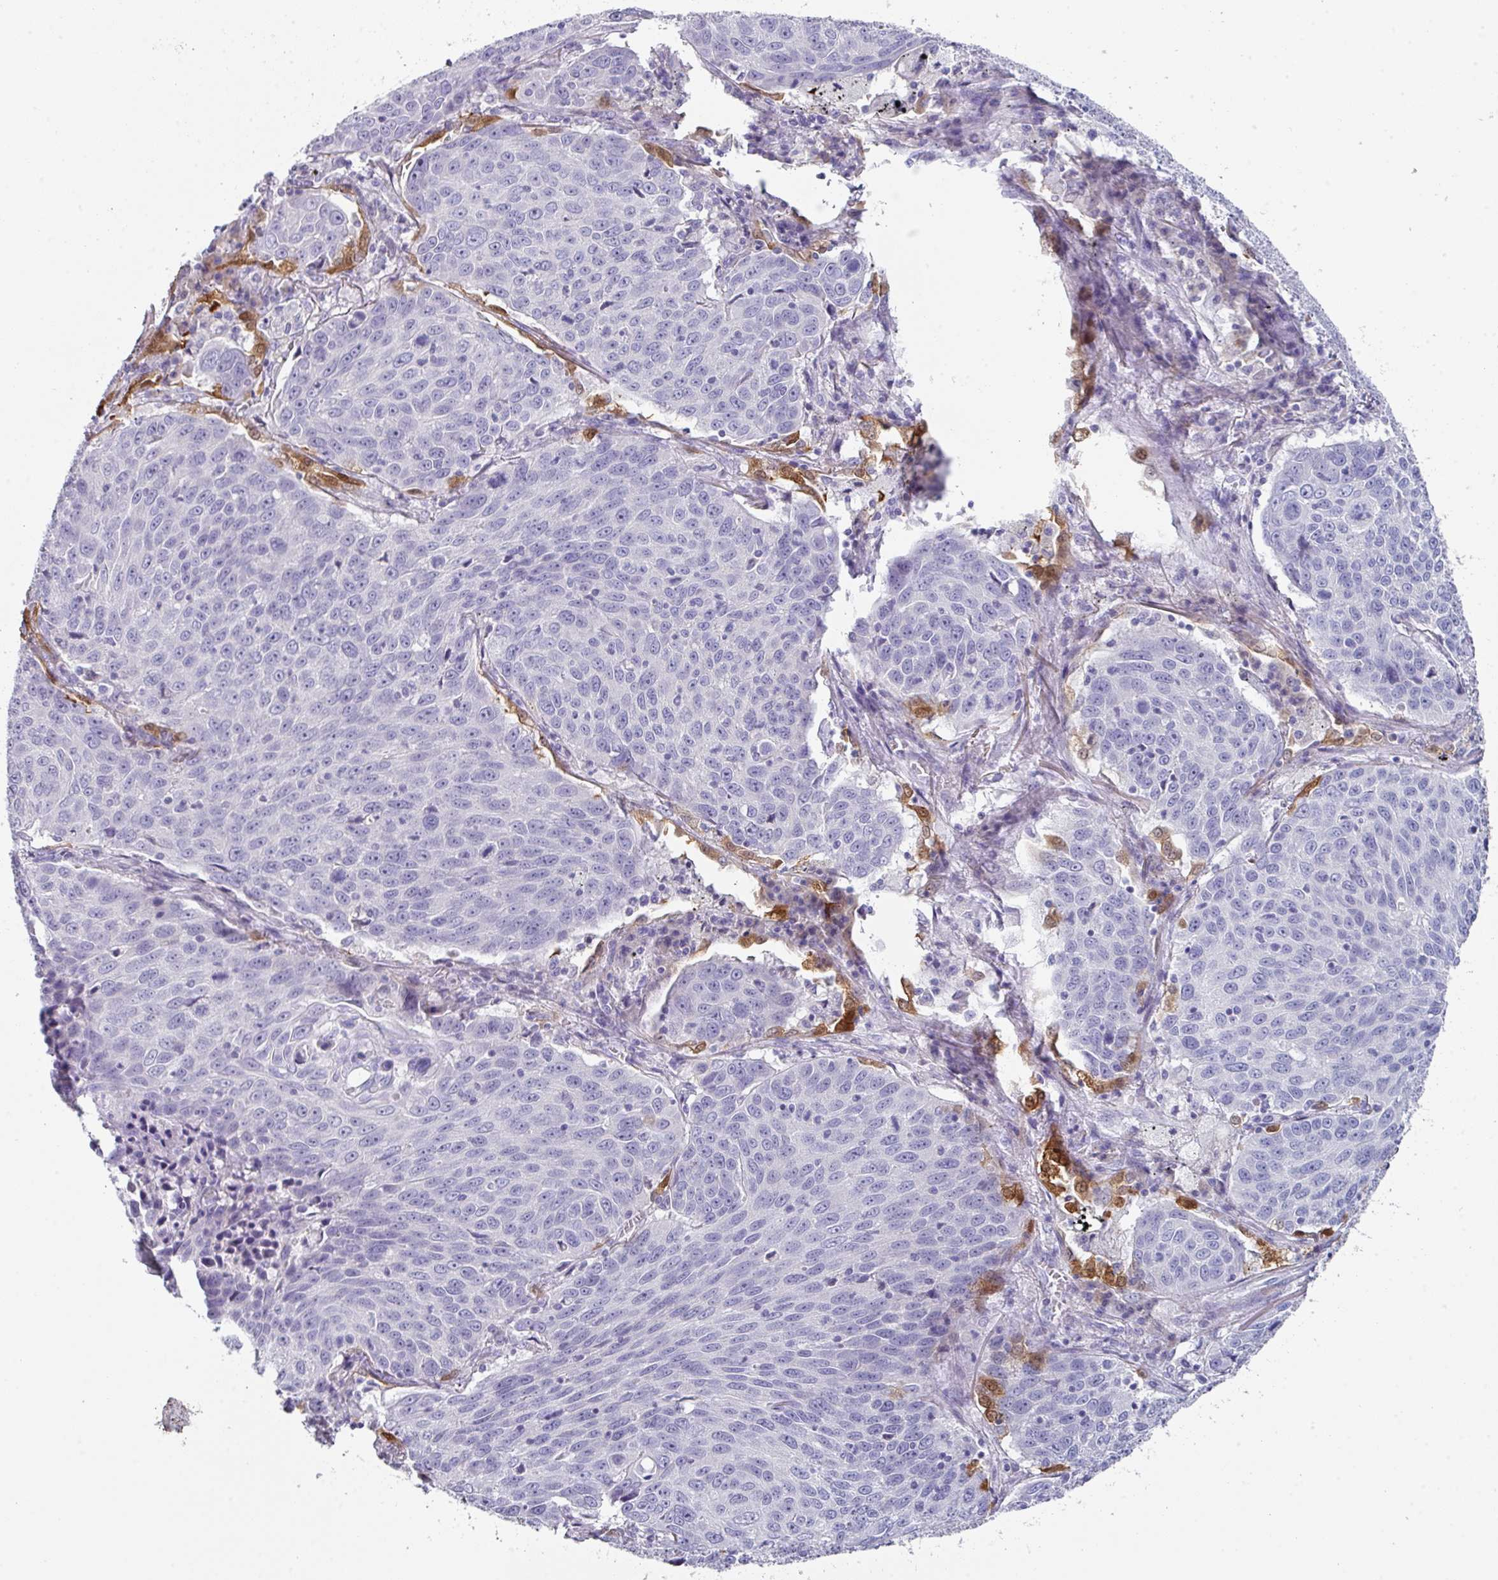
{"staining": {"intensity": "negative", "quantity": "none", "location": "none"}, "tissue": "lung cancer", "cell_type": "Tumor cells", "image_type": "cancer", "snomed": [{"axis": "morphology", "description": "Squamous cell carcinoma, NOS"}, {"axis": "topography", "description": "Lung"}], "caption": "Tumor cells are negative for brown protein staining in lung cancer. The staining was performed using DAB to visualize the protein expression in brown, while the nuclei were stained in blue with hematoxylin (Magnification: 20x).", "gene": "DEFB115", "patient": {"sex": "male", "age": 78}}